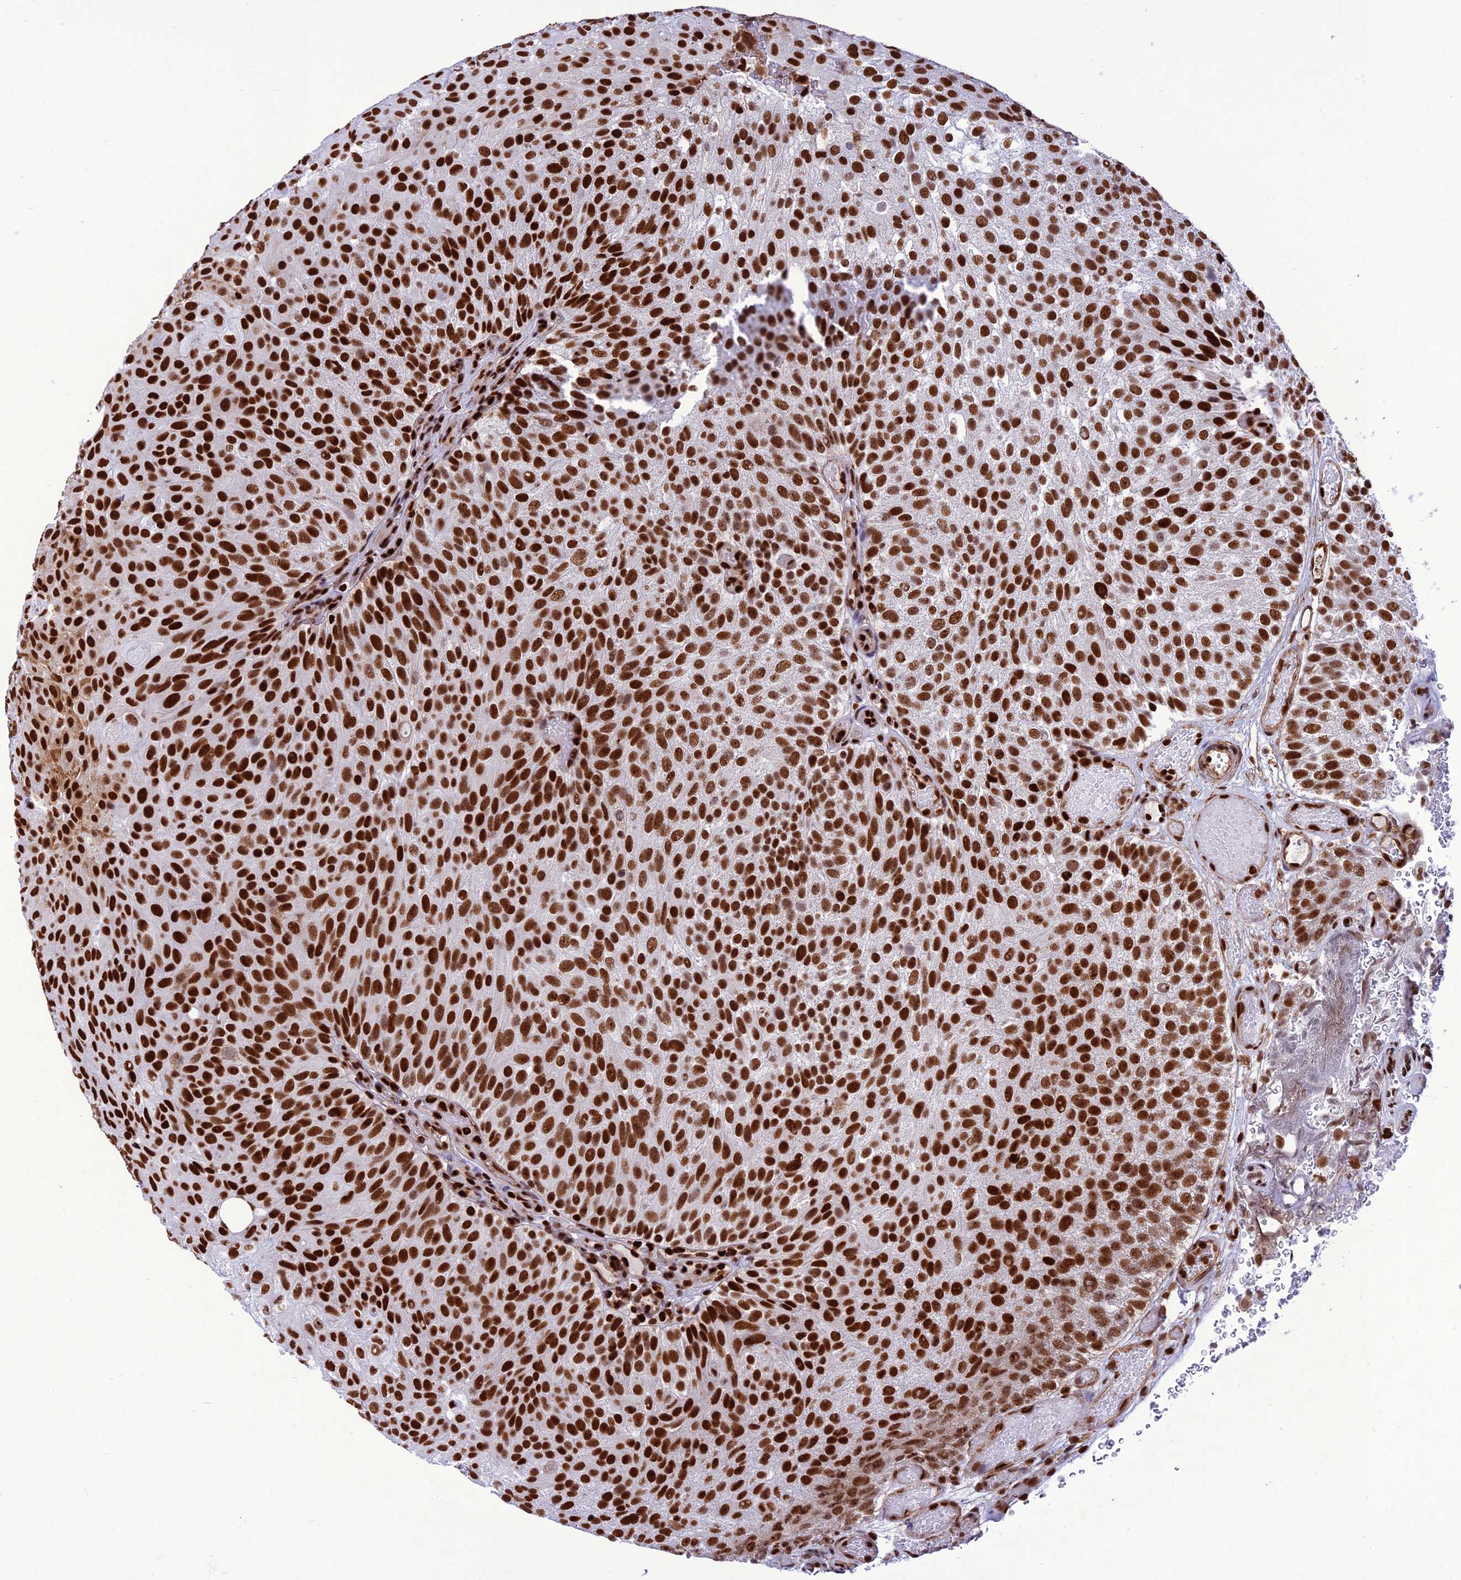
{"staining": {"intensity": "strong", "quantity": ">75%", "location": "nuclear"}, "tissue": "urothelial cancer", "cell_type": "Tumor cells", "image_type": "cancer", "snomed": [{"axis": "morphology", "description": "Urothelial carcinoma, Low grade"}, {"axis": "topography", "description": "Urinary bladder"}], "caption": "Immunohistochemistry (IHC) of human urothelial cancer displays high levels of strong nuclear staining in about >75% of tumor cells.", "gene": "INO80E", "patient": {"sex": "male", "age": 78}}